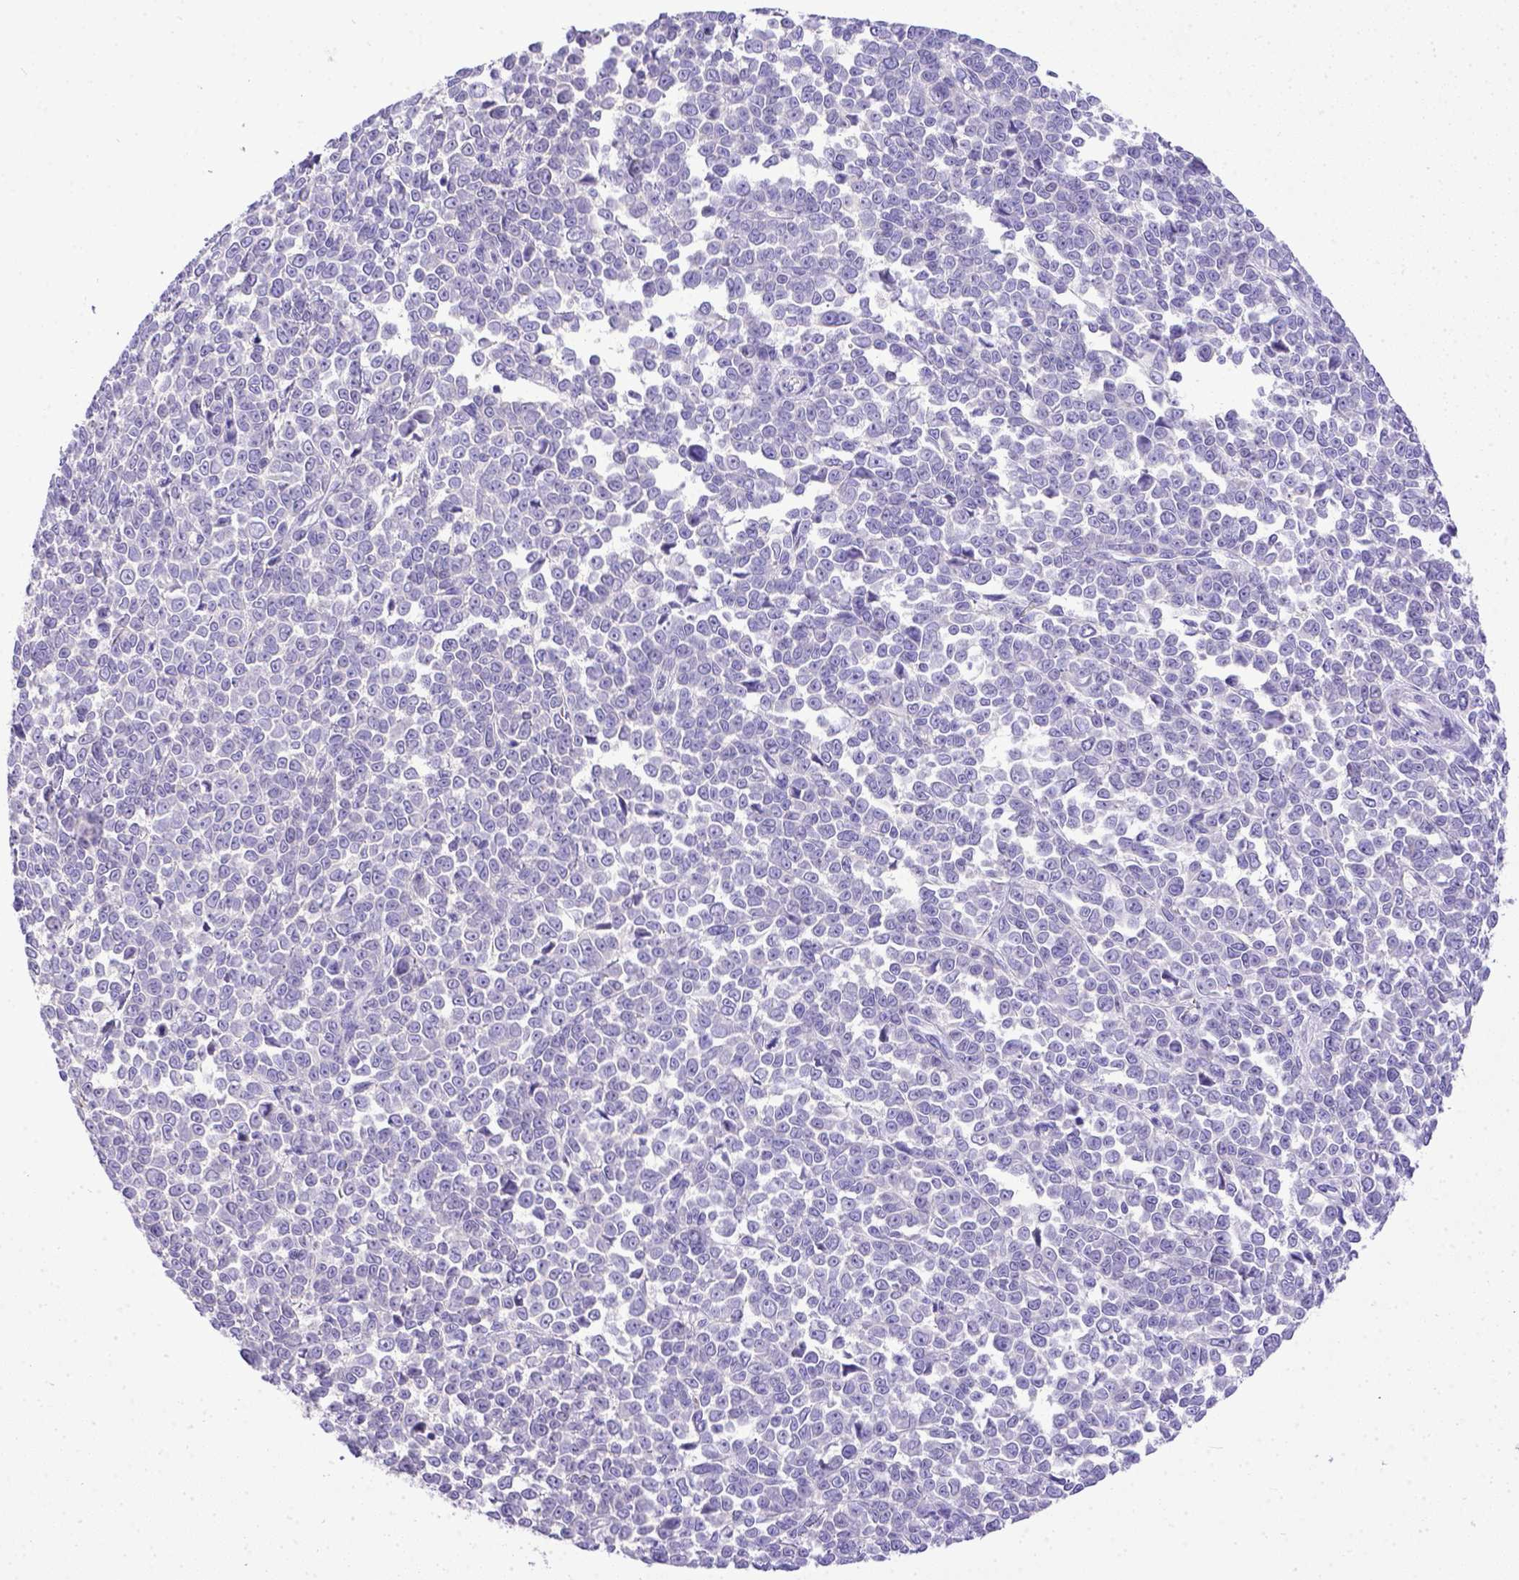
{"staining": {"intensity": "negative", "quantity": "none", "location": "none"}, "tissue": "melanoma", "cell_type": "Tumor cells", "image_type": "cancer", "snomed": [{"axis": "morphology", "description": "Malignant melanoma, NOS"}, {"axis": "topography", "description": "Skin"}], "caption": "Immunohistochemical staining of human malignant melanoma displays no significant expression in tumor cells.", "gene": "BTN1A1", "patient": {"sex": "female", "age": 95}}